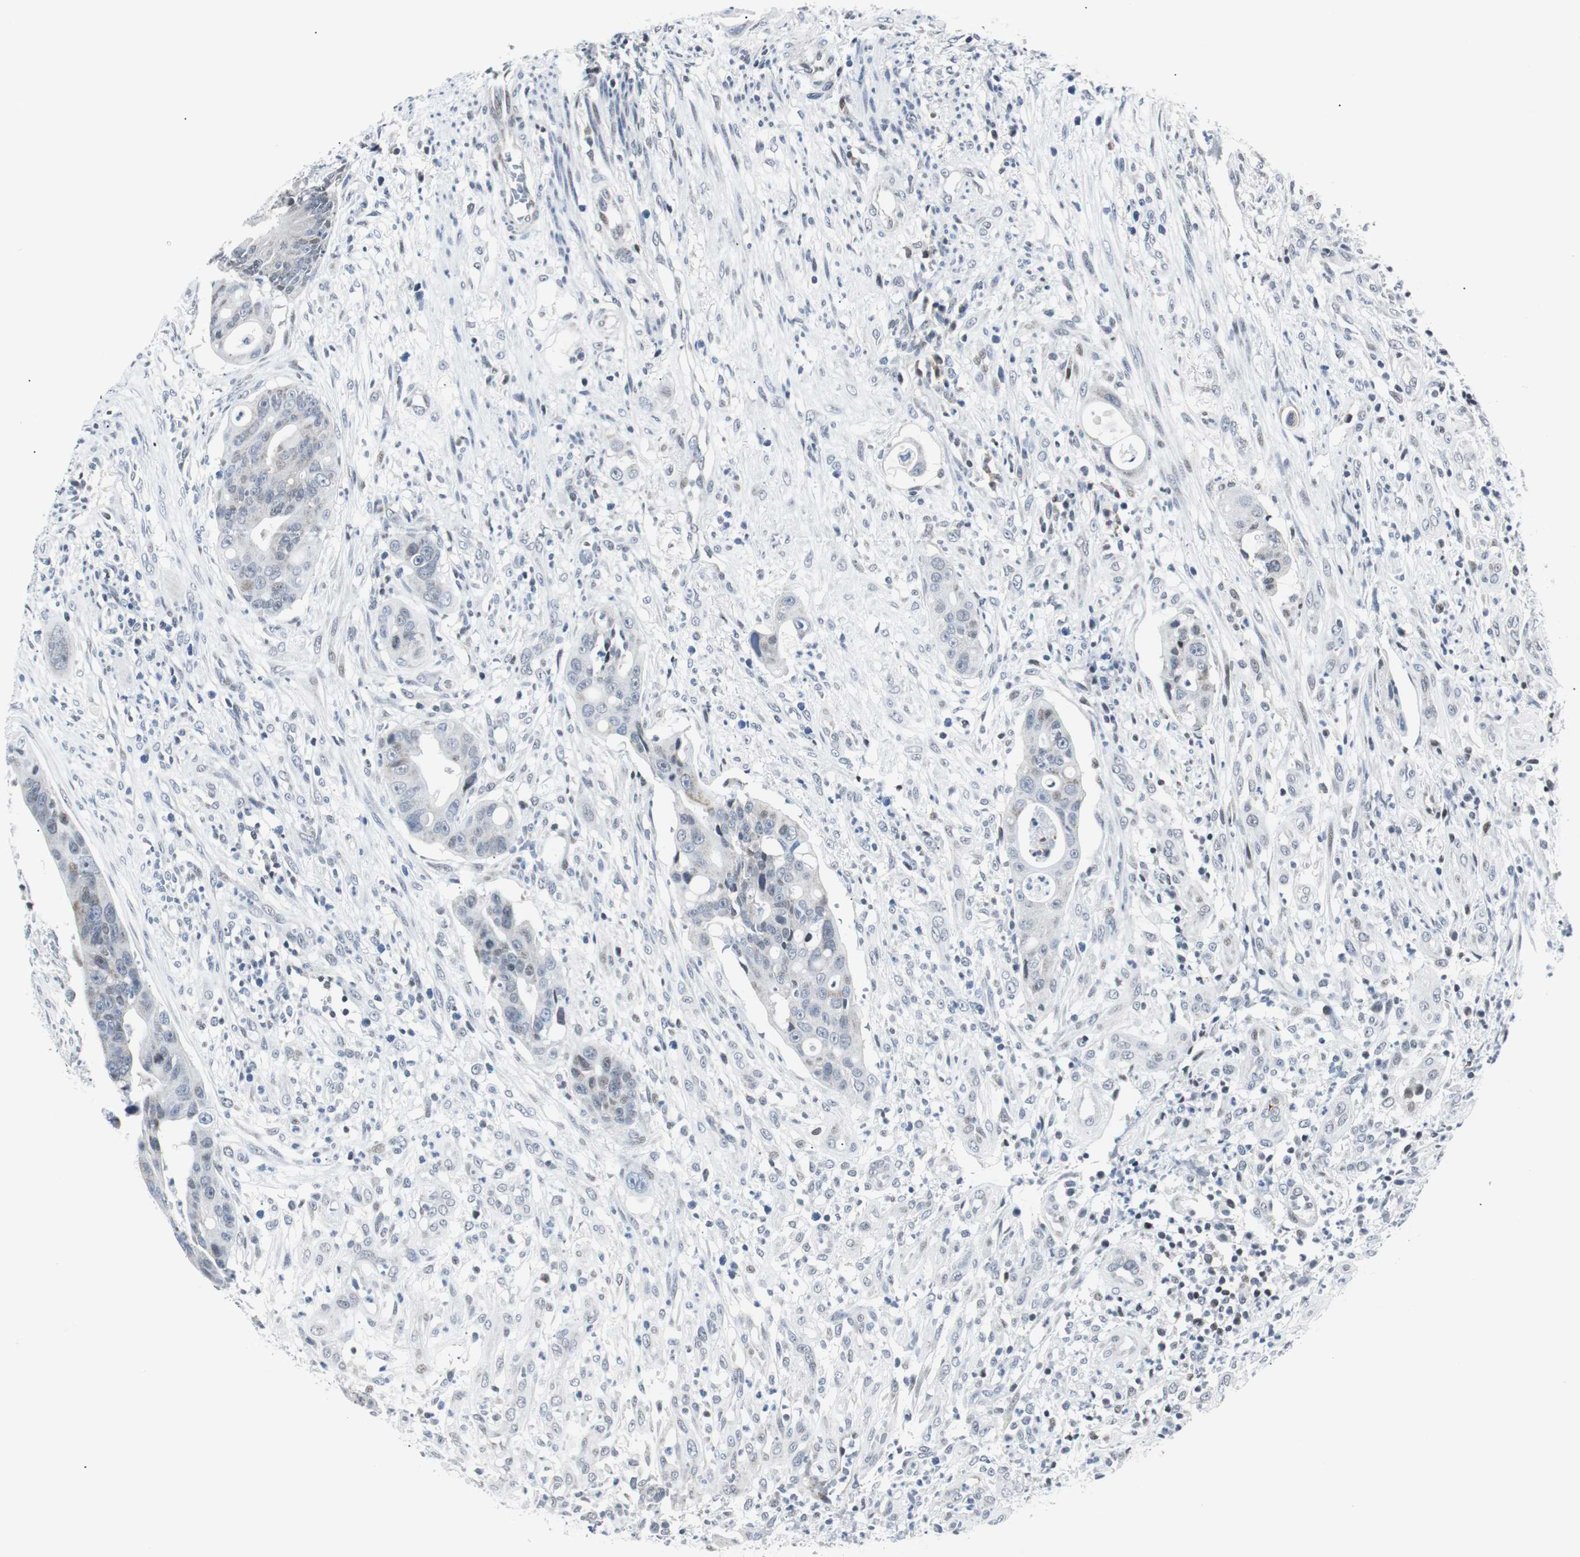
{"staining": {"intensity": "weak", "quantity": "<25%", "location": "nuclear"}, "tissue": "colorectal cancer", "cell_type": "Tumor cells", "image_type": "cancer", "snomed": [{"axis": "morphology", "description": "Adenocarcinoma, NOS"}, {"axis": "topography", "description": "Colon"}], "caption": "Micrograph shows no protein staining in tumor cells of colorectal cancer tissue.", "gene": "MTA1", "patient": {"sex": "female", "age": 57}}